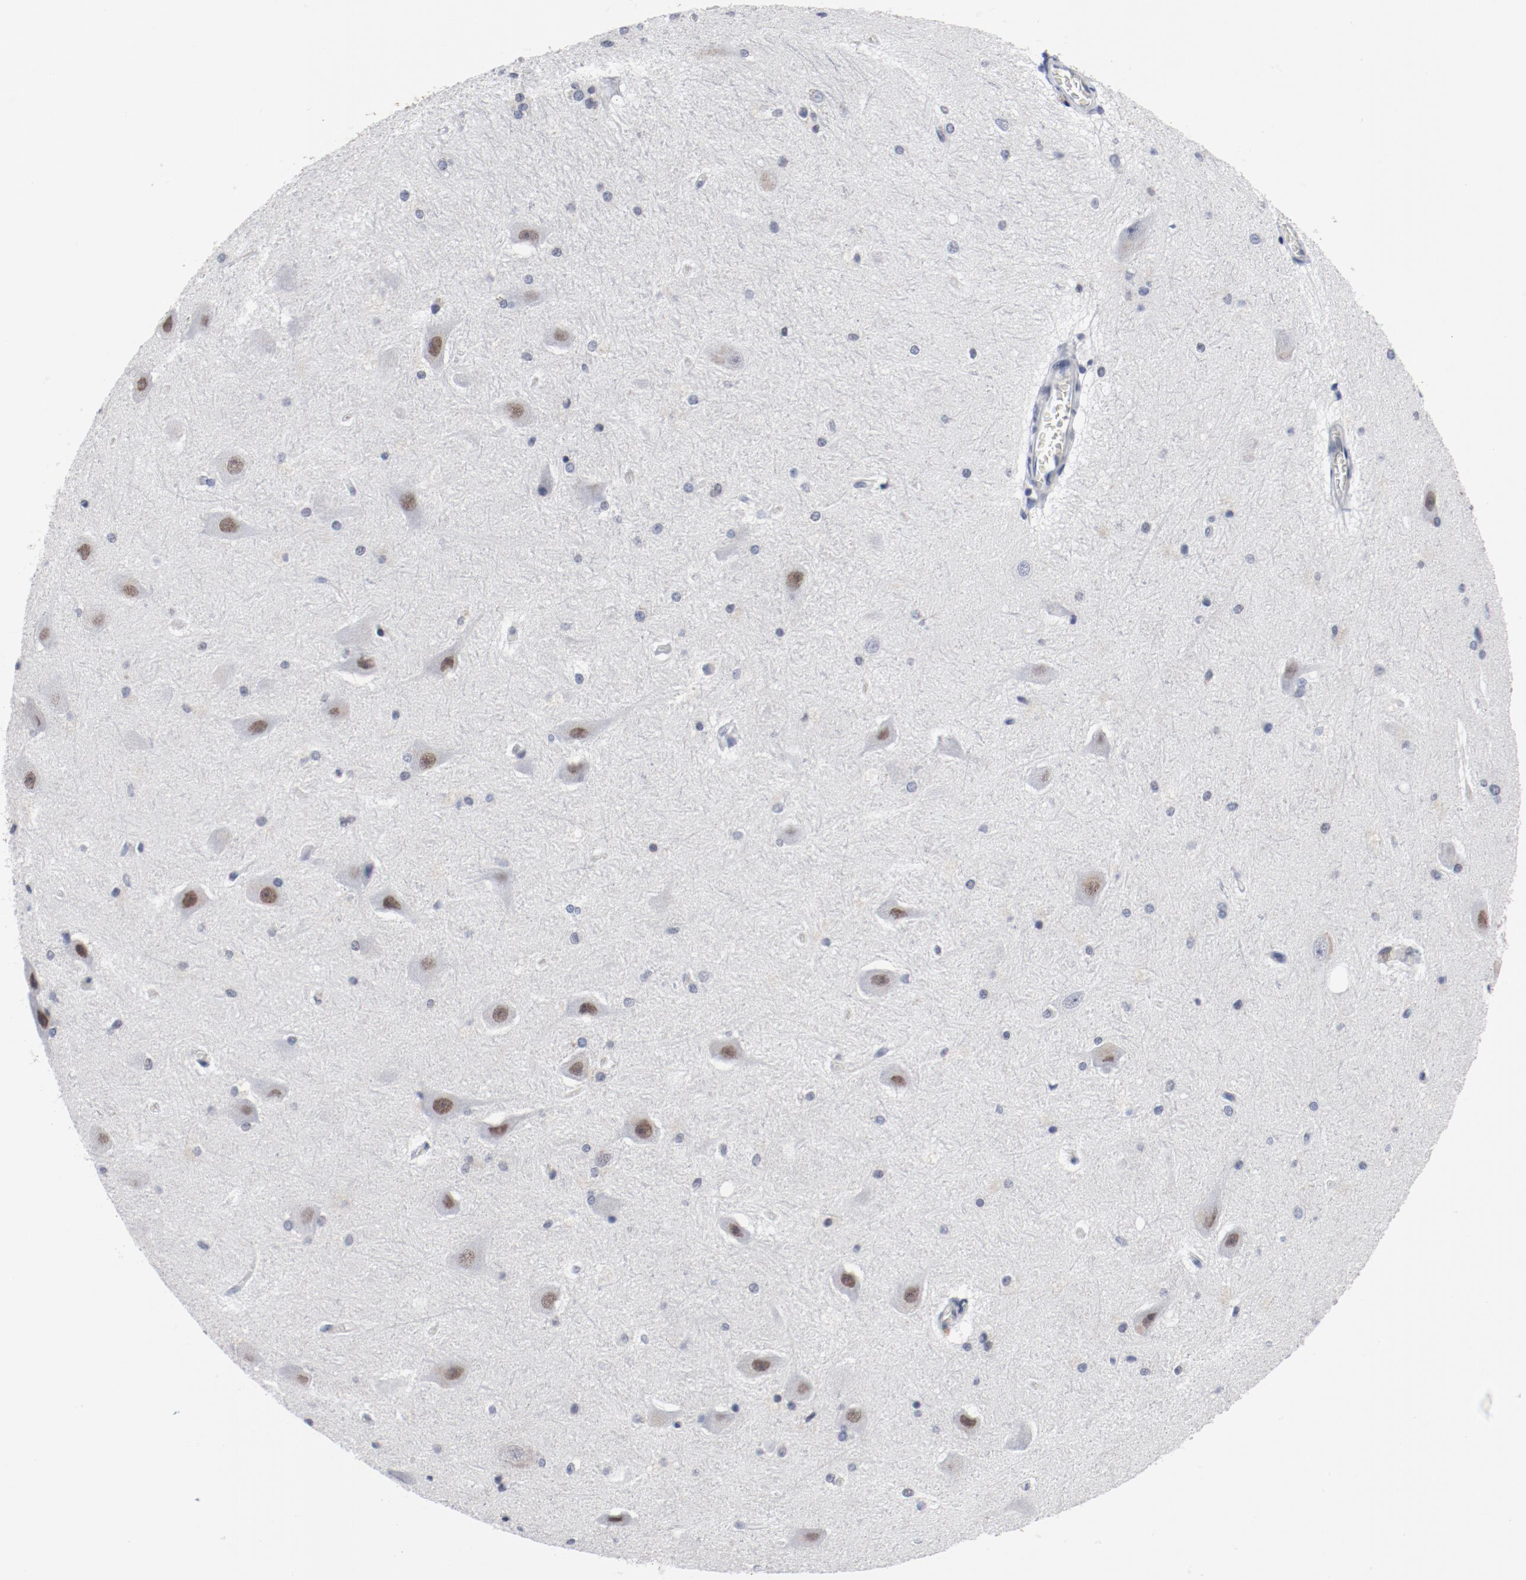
{"staining": {"intensity": "negative", "quantity": "none", "location": "none"}, "tissue": "hippocampus", "cell_type": "Glial cells", "image_type": "normal", "snomed": [{"axis": "morphology", "description": "Normal tissue, NOS"}, {"axis": "topography", "description": "Hippocampus"}], "caption": "High power microscopy photomicrograph of an immunohistochemistry micrograph of normal hippocampus, revealing no significant expression in glial cells. Nuclei are stained in blue.", "gene": "ARNT", "patient": {"sex": "female", "age": 19}}